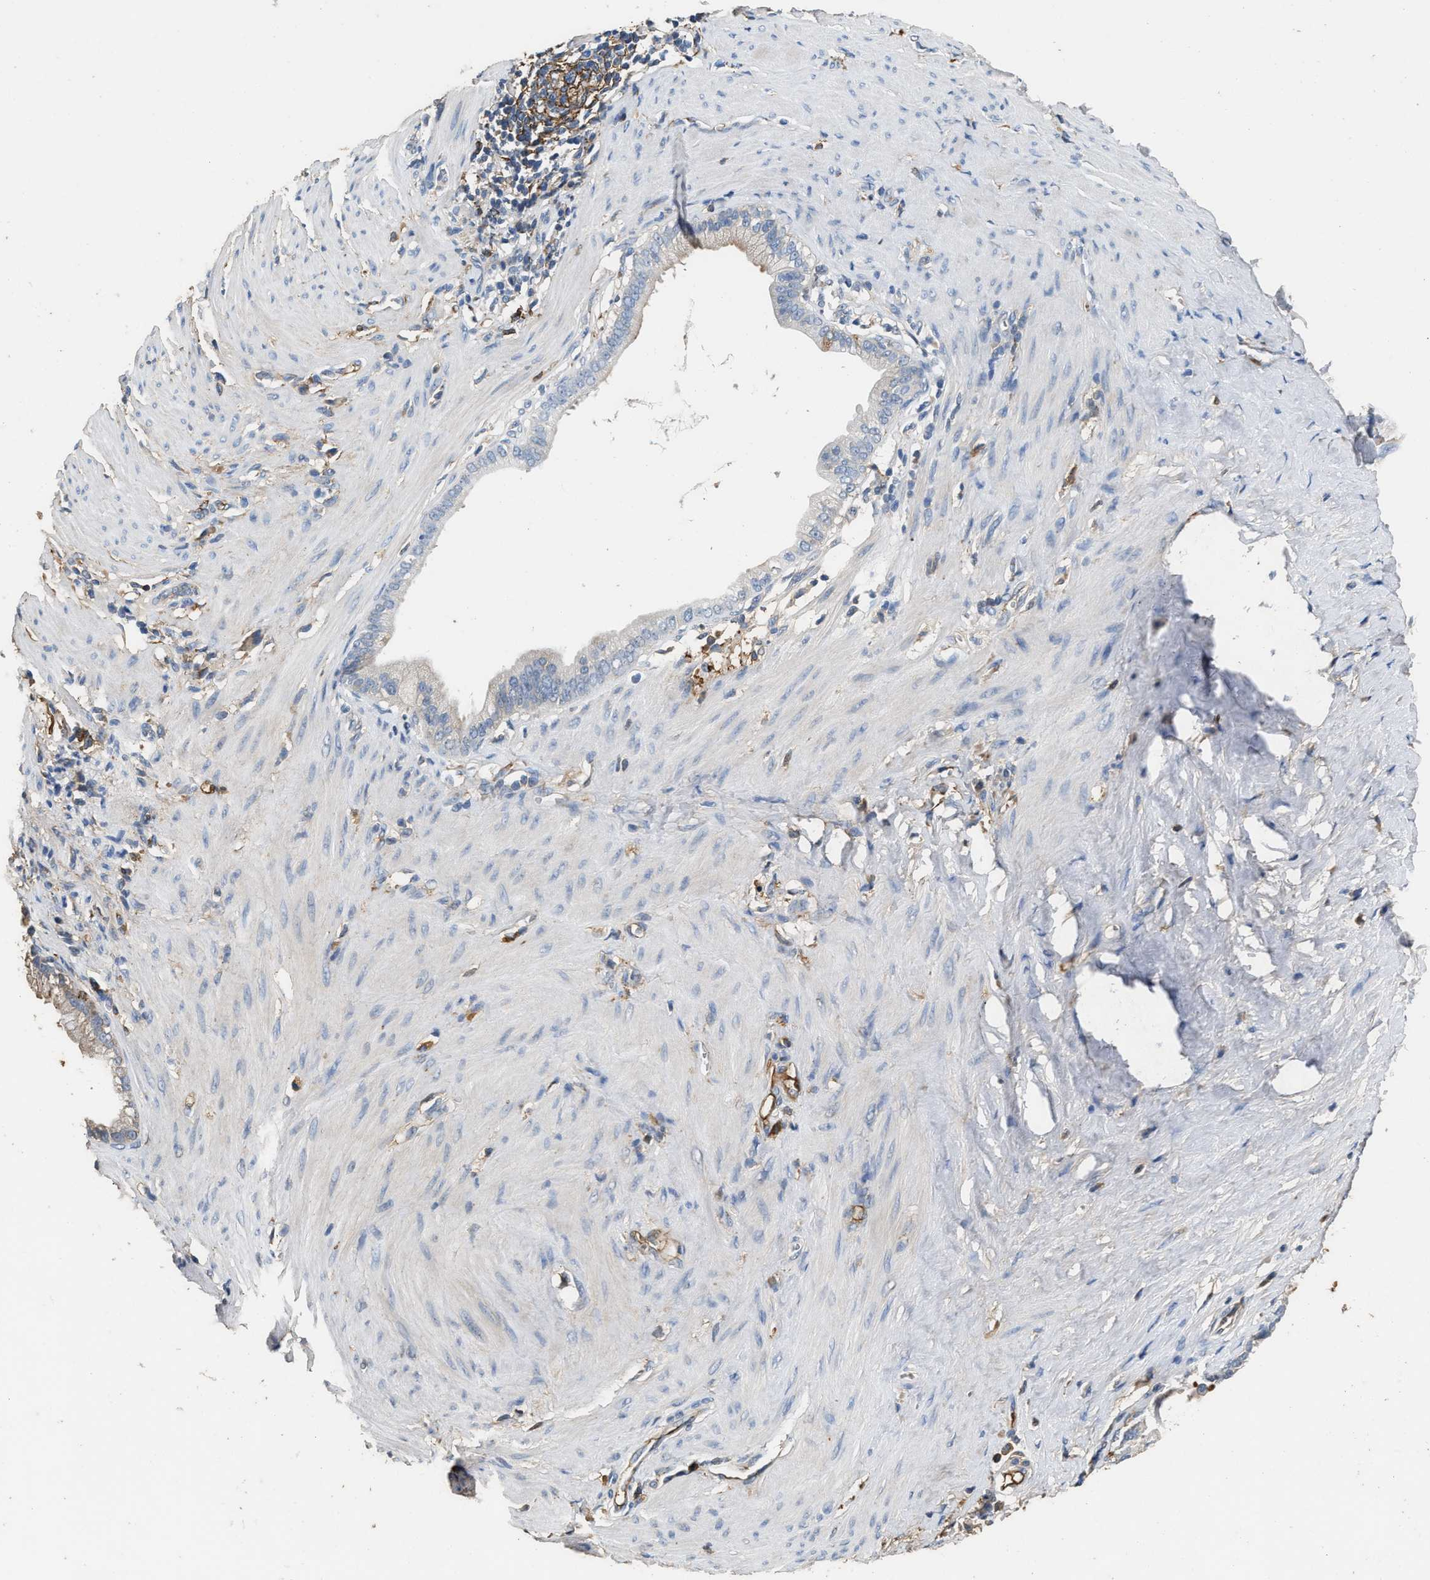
{"staining": {"intensity": "moderate", "quantity": "<25%", "location": "cytoplasmic/membranous"}, "tissue": "pancreatic cancer", "cell_type": "Tumor cells", "image_type": "cancer", "snomed": [{"axis": "morphology", "description": "Adenocarcinoma, NOS"}, {"axis": "topography", "description": "Pancreas"}], "caption": "An image of human pancreatic cancer stained for a protein shows moderate cytoplasmic/membranous brown staining in tumor cells.", "gene": "C3", "patient": {"sex": "male", "age": 69}}